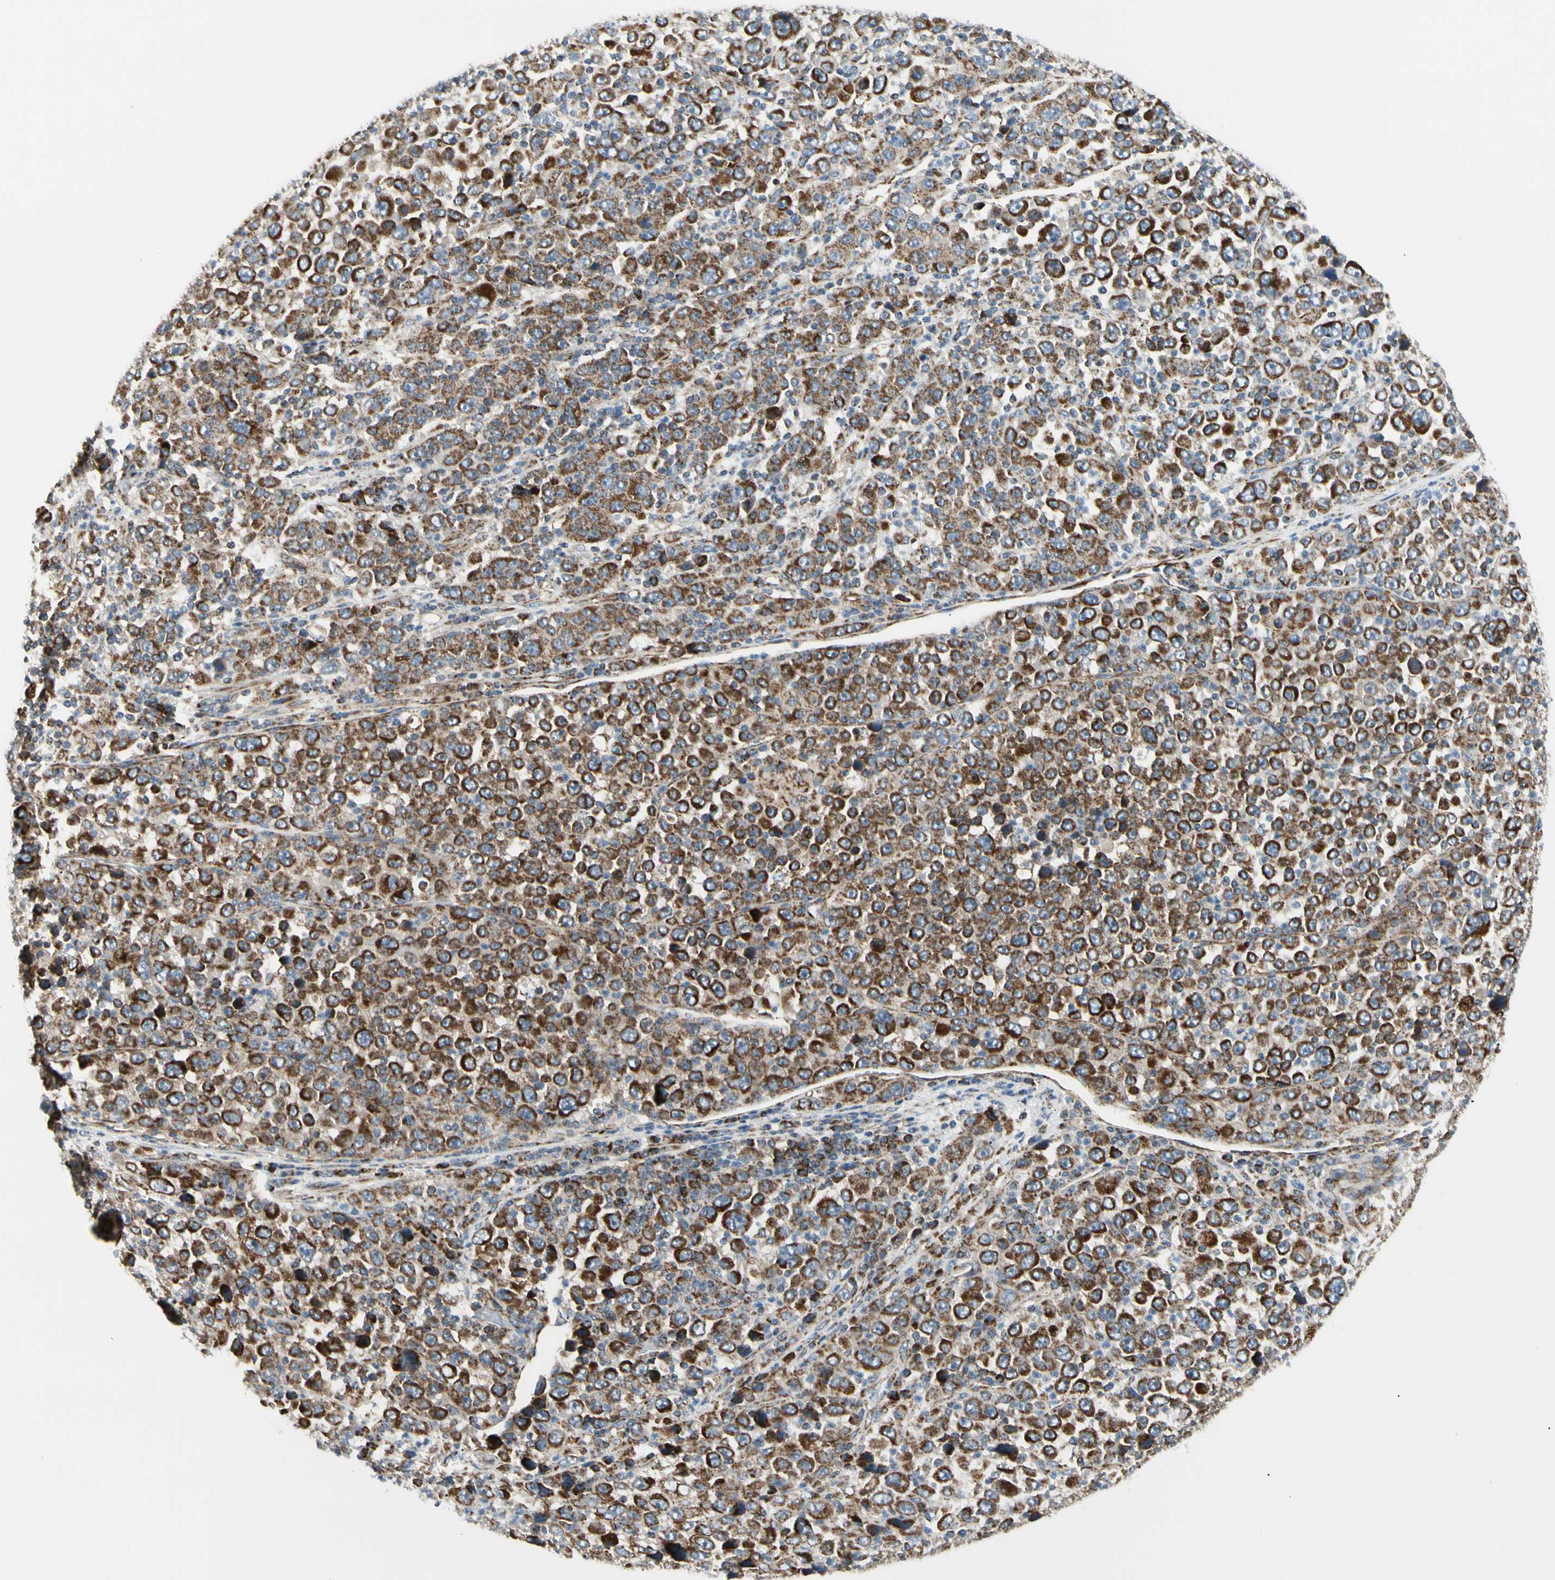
{"staining": {"intensity": "strong", "quantity": ">75%", "location": "cytoplasmic/membranous"}, "tissue": "stomach cancer", "cell_type": "Tumor cells", "image_type": "cancer", "snomed": [{"axis": "morphology", "description": "Normal tissue, NOS"}, {"axis": "morphology", "description": "Adenocarcinoma, NOS"}, {"axis": "topography", "description": "Stomach, upper"}, {"axis": "topography", "description": "Stomach"}], "caption": "Stomach cancer tissue demonstrates strong cytoplasmic/membranous positivity in about >75% of tumor cells, visualized by immunohistochemistry. (DAB (3,3'-diaminobenzidine) IHC, brown staining for protein, blue staining for nuclei).", "gene": "TBC1D10A", "patient": {"sex": "male", "age": 59}}